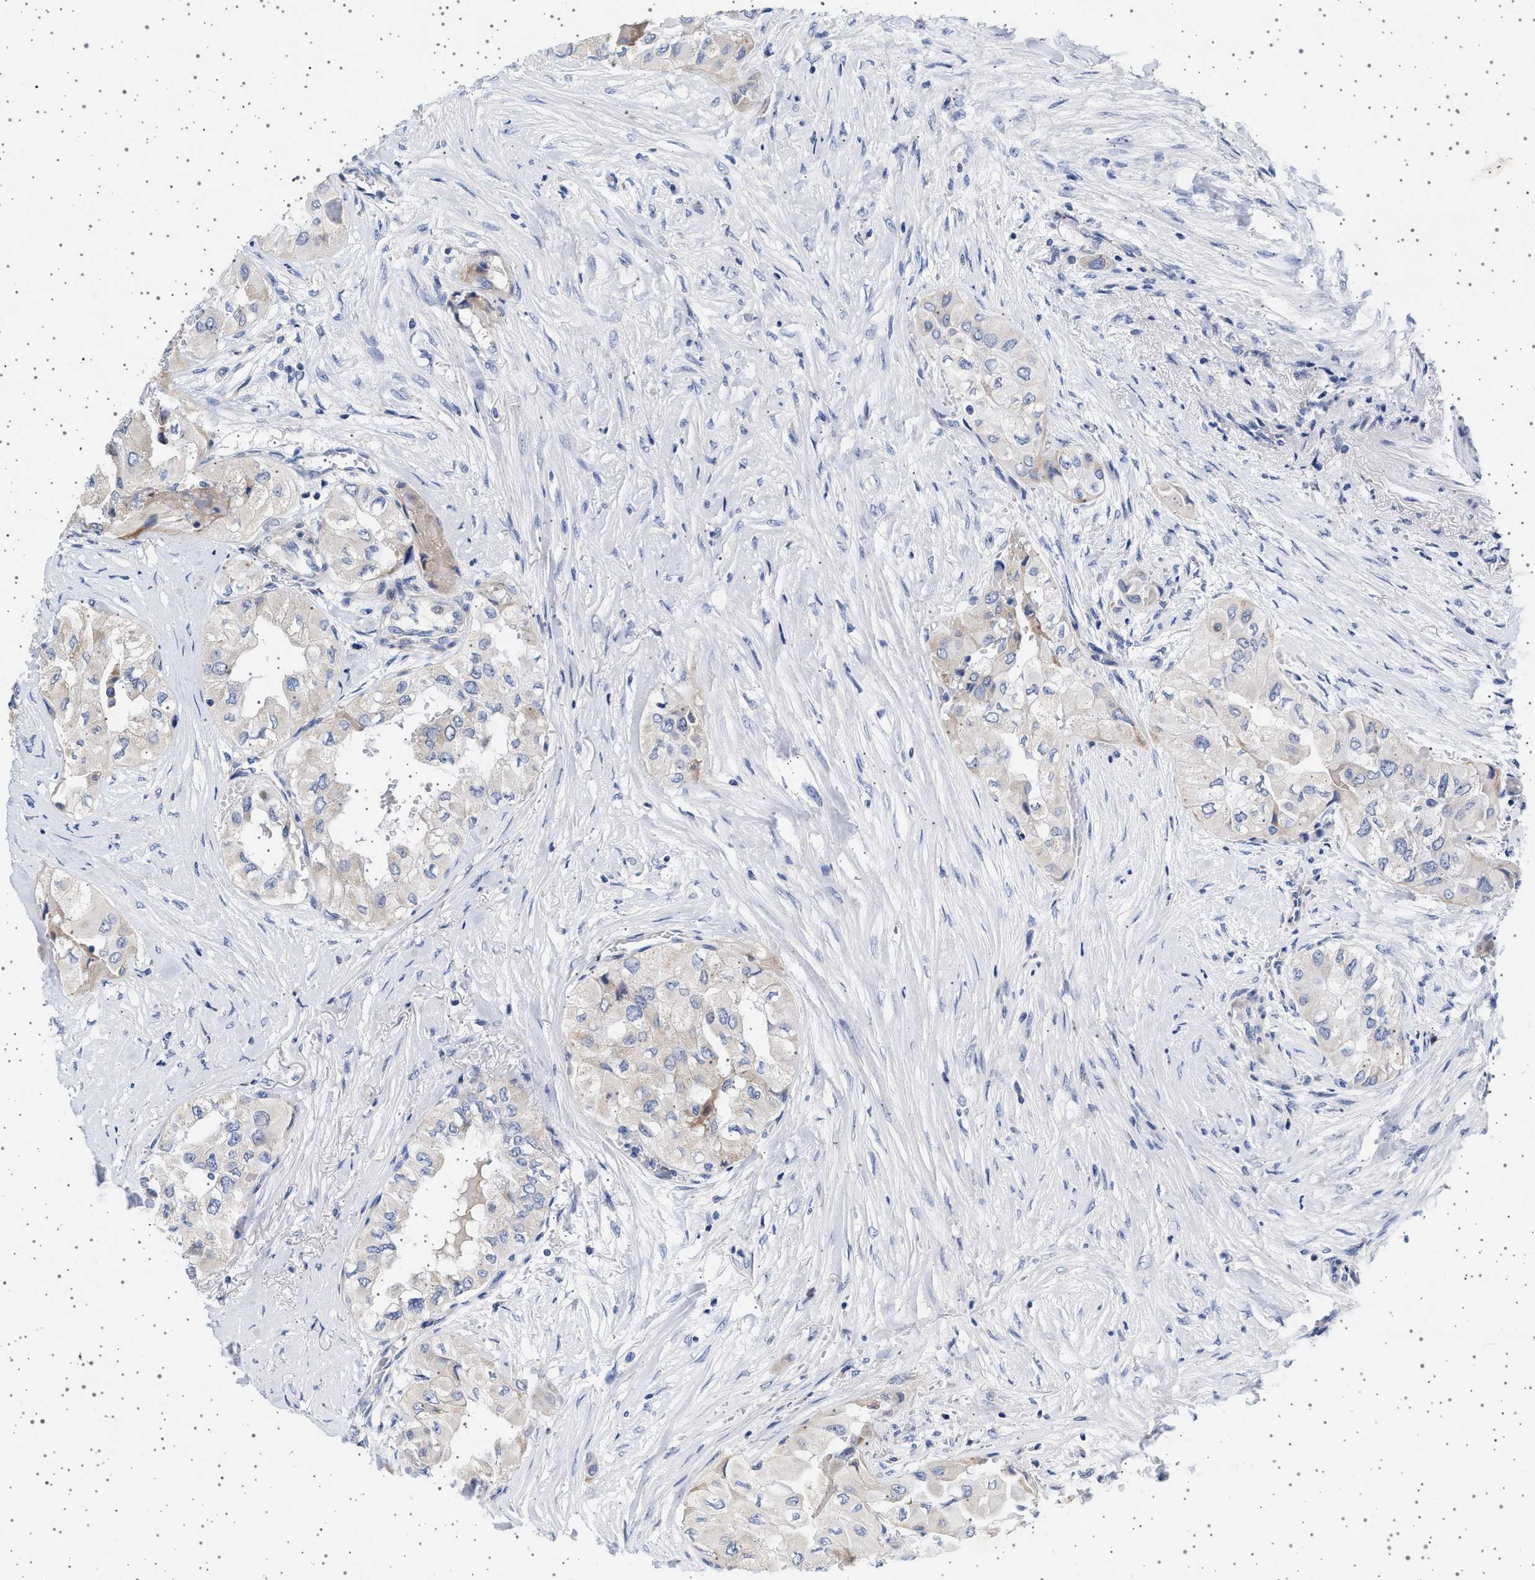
{"staining": {"intensity": "negative", "quantity": "none", "location": "none"}, "tissue": "thyroid cancer", "cell_type": "Tumor cells", "image_type": "cancer", "snomed": [{"axis": "morphology", "description": "Papillary adenocarcinoma, NOS"}, {"axis": "topography", "description": "Thyroid gland"}], "caption": "Immunohistochemistry histopathology image of thyroid cancer stained for a protein (brown), which demonstrates no staining in tumor cells. (Stains: DAB immunohistochemistry (IHC) with hematoxylin counter stain, Microscopy: brightfield microscopy at high magnification).", "gene": "TRMT10B", "patient": {"sex": "female", "age": 59}}